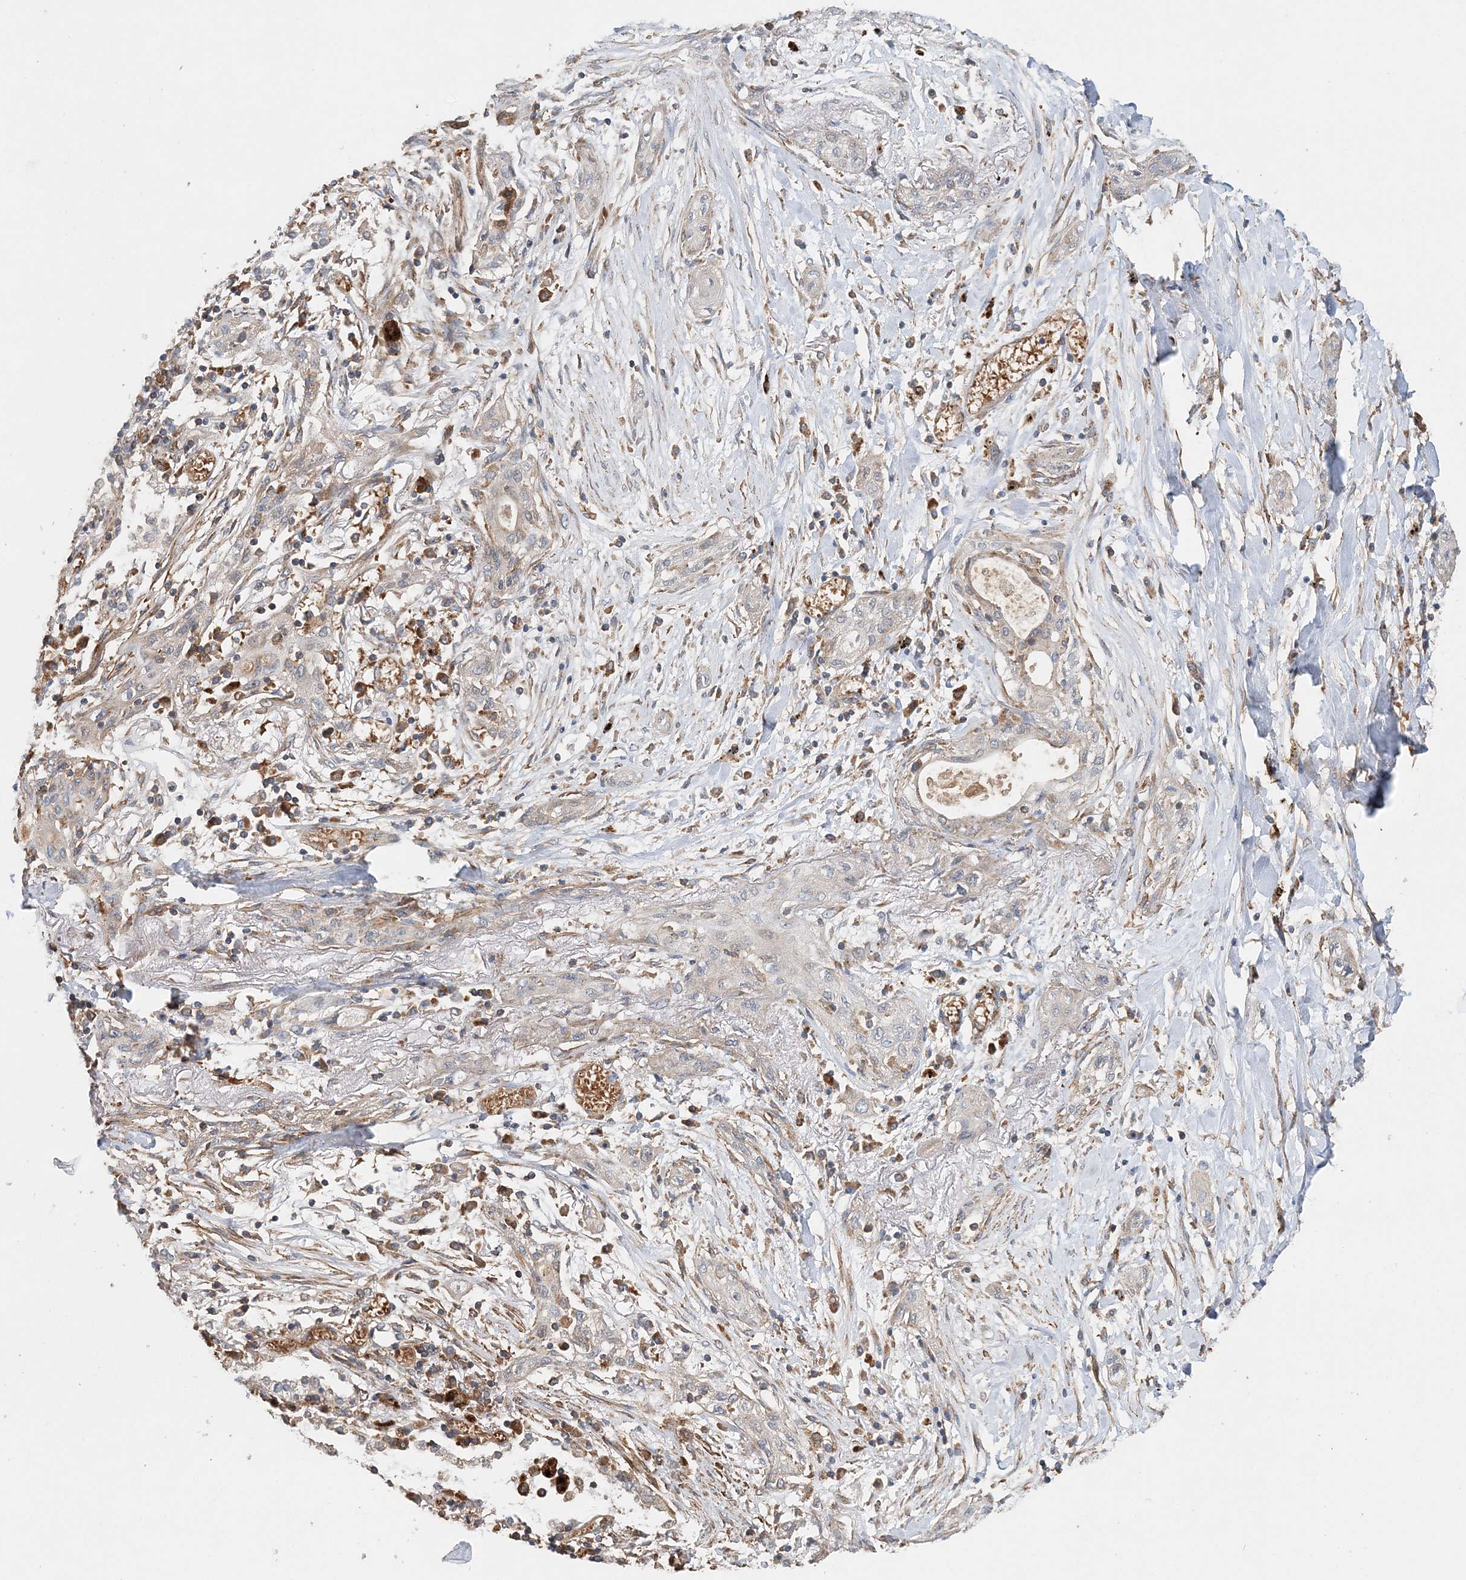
{"staining": {"intensity": "negative", "quantity": "none", "location": "none"}, "tissue": "lung cancer", "cell_type": "Tumor cells", "image_type": "cancer", "snomed": [{"axis": "morphology", "description": "Squamous cell carcinoma, NOS"}, {"axis": "topography", "description": "Lung"}], "caption": "A photomicrograph of lung cancer (squamous cell carcinoma) stained for a protein displays no brown staining in tumor cells.", "gene": "TTI1", "patient": {"sex": "female", "age": 47}}